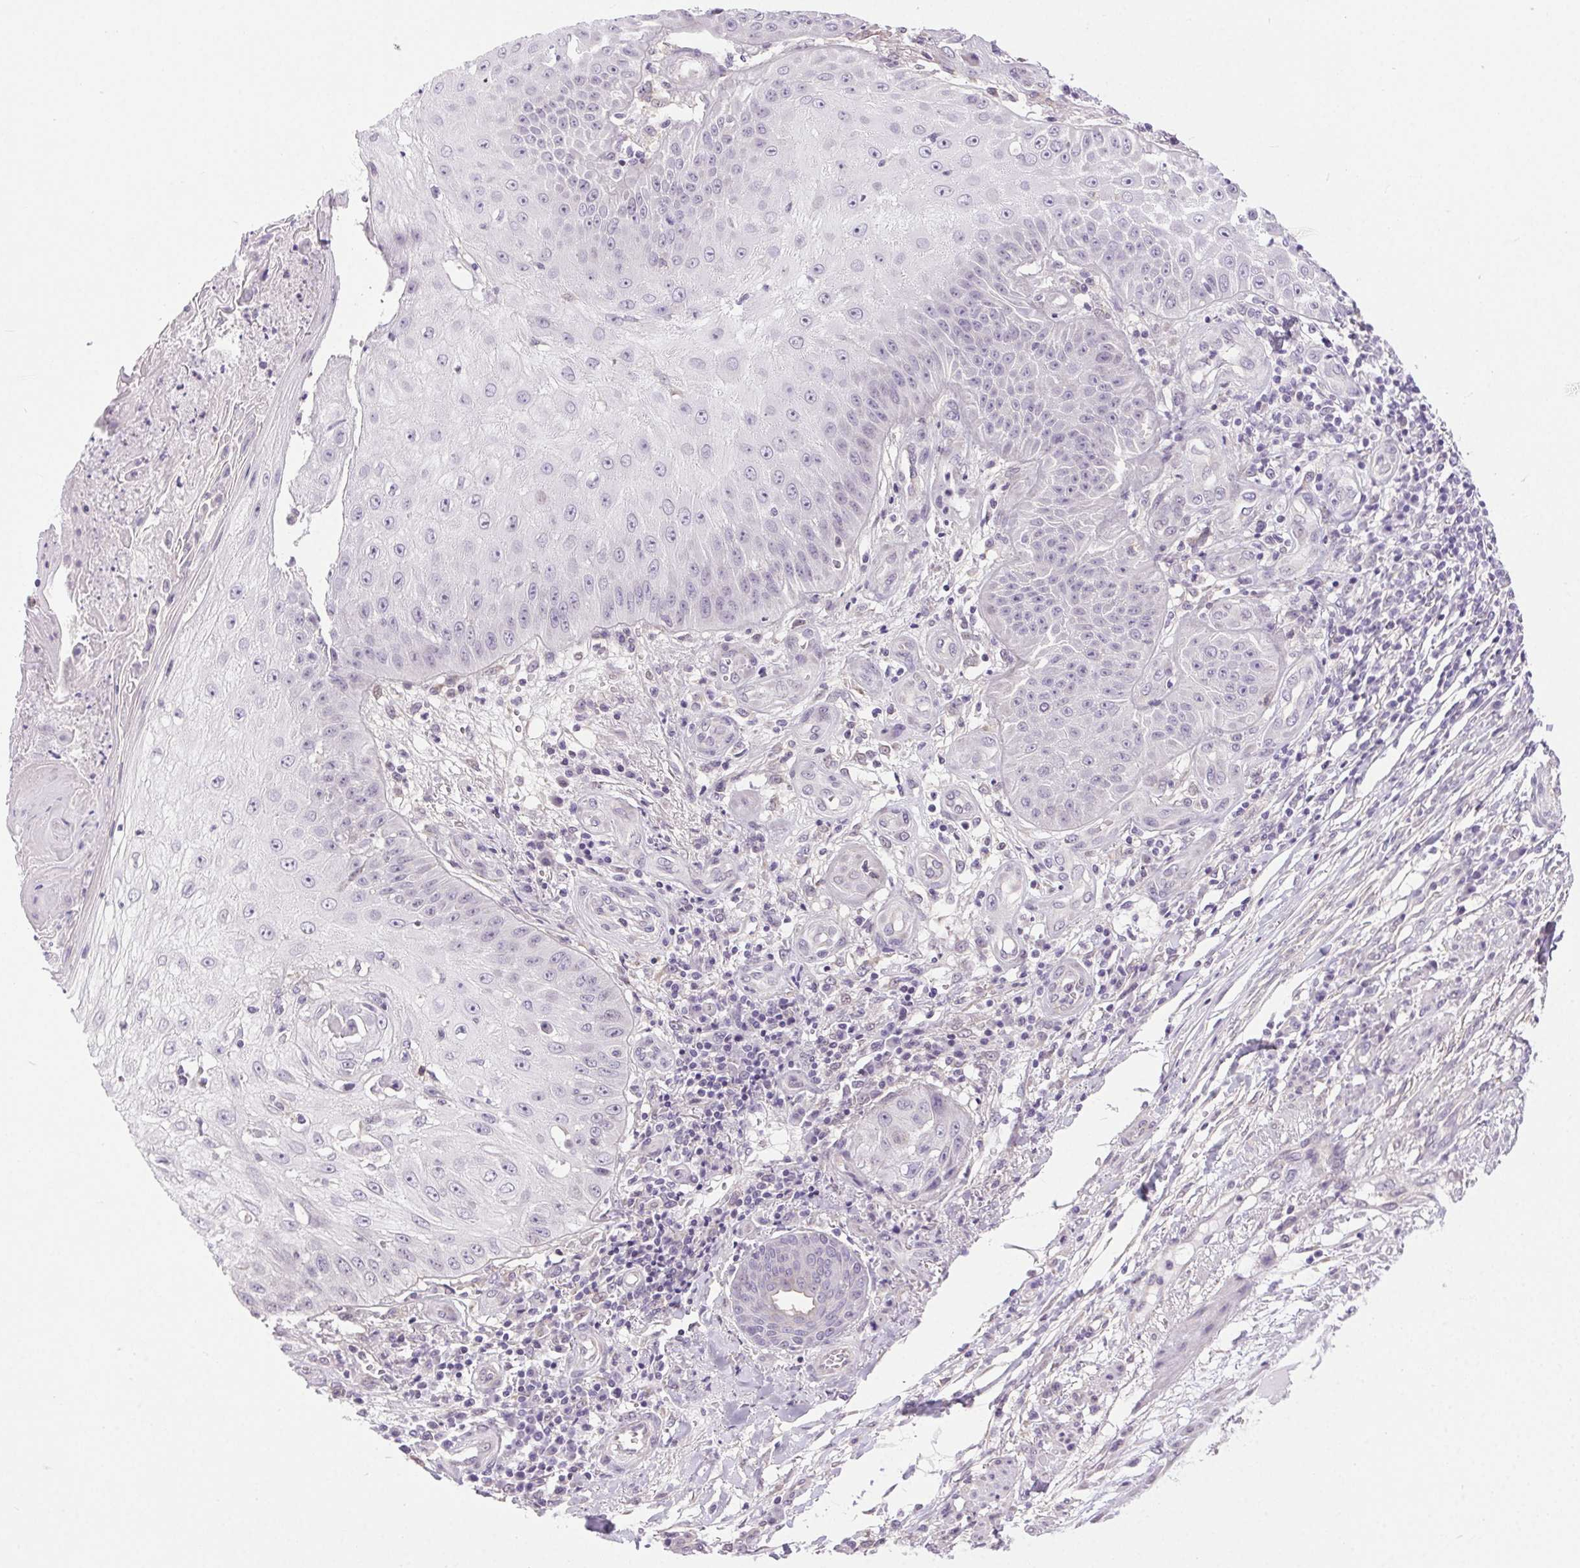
{"staining": {"intensity": "negative", "quantity": "none", "location": "none"}, "tissue": "skin cancer", "cell_type": "Tumor cells", "image_type": "cancer", "snomed": [{"axis": "morphology", "description": "Squamous cell carcinoma, NOS"}, {"axis": "topography", "description": "Skin"}], "caption": "Tumor cells are negative for protein expression in human skin squamous cell carcinoma.", "gene": "SYT11", "patient": {"sex": "male", "age": 70}}